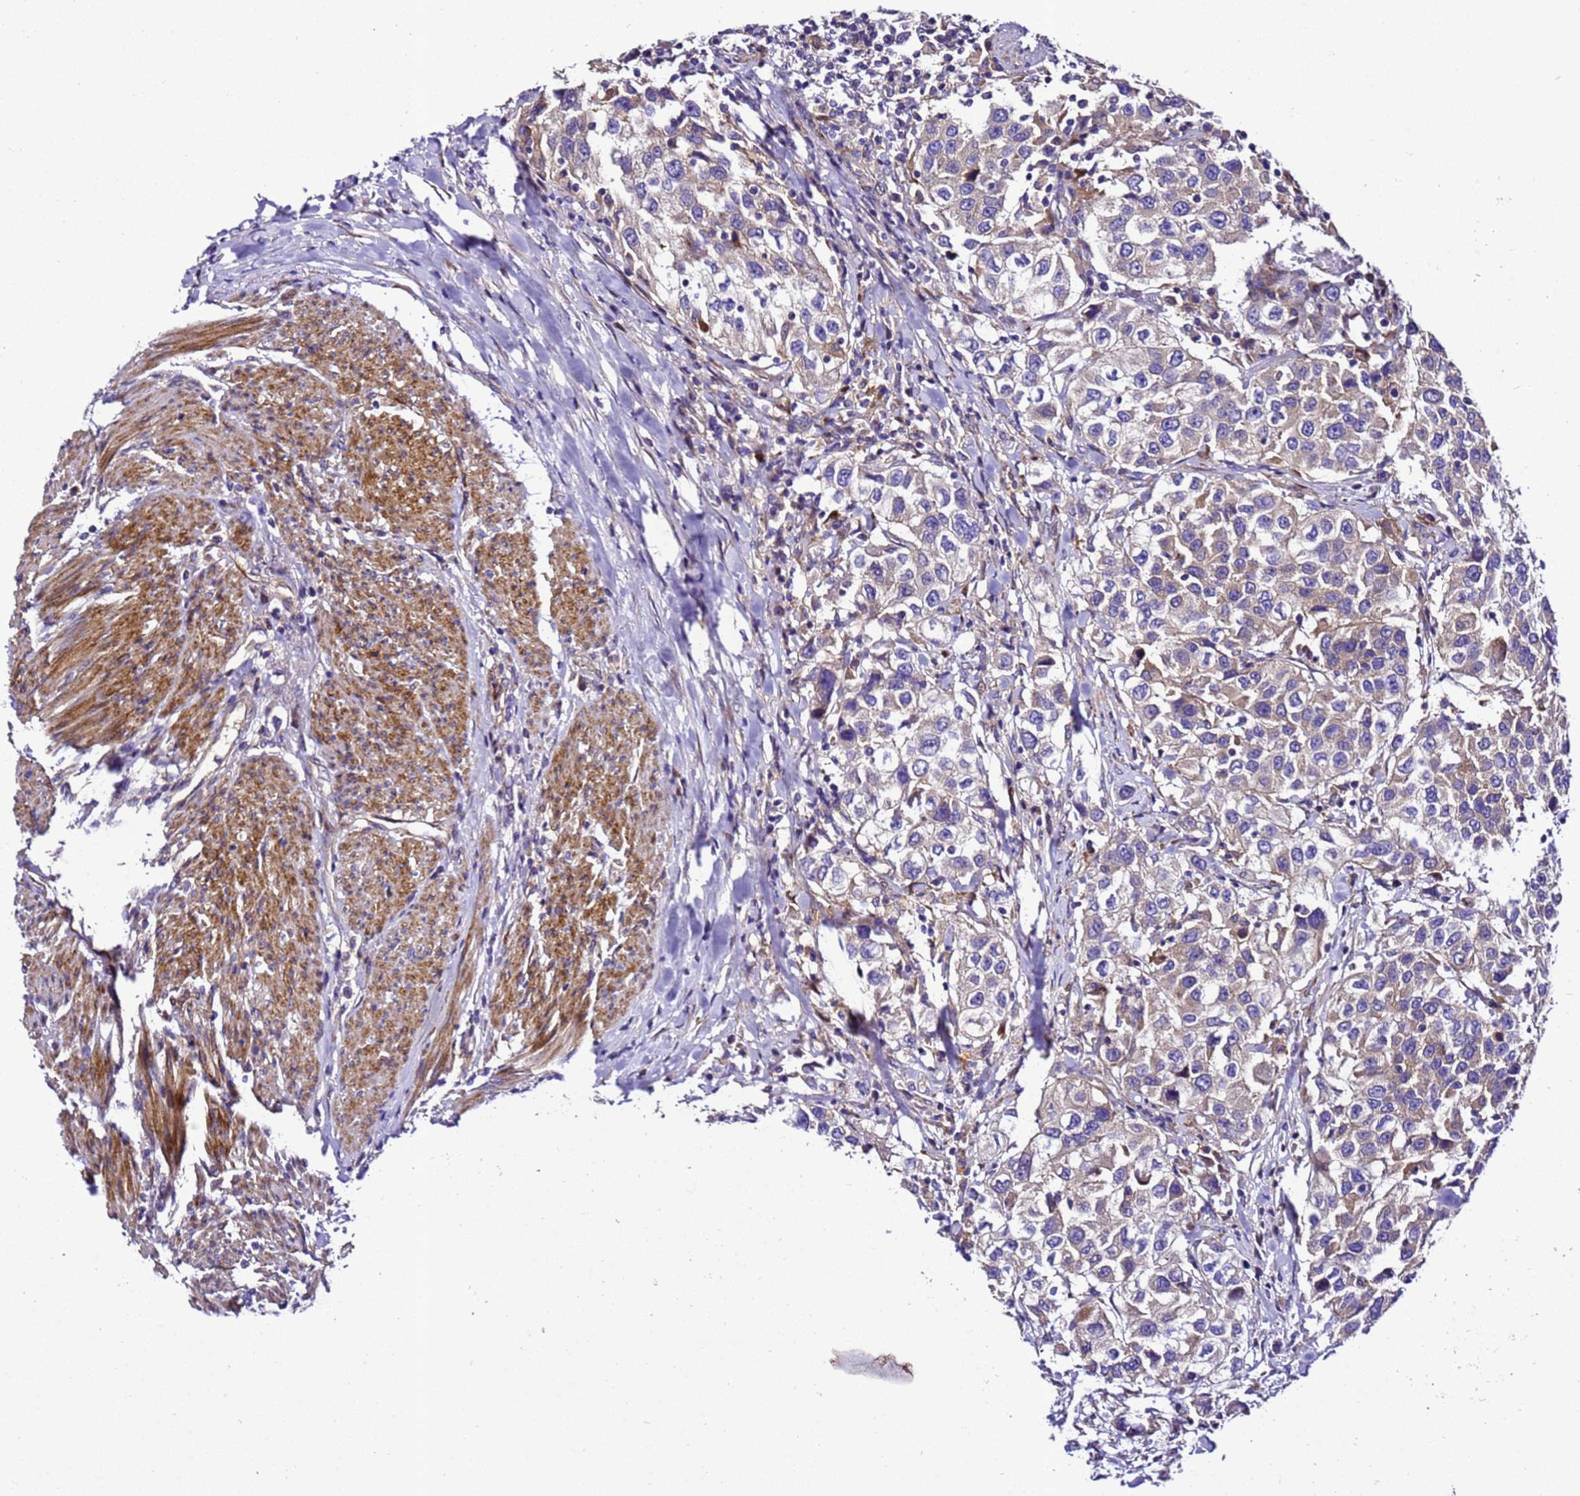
{"staining": {"intensity": "weak", "quantity": "25%-75%", "location": "cytoplasmic/membranous"}, "tissue": "urothelial cancer", "cell_type": "Tumor cells", "image_type": "cancer", "snomed": [{"axis": "morphology", "description": "Urothelial carcinoma, High grade"}, {"axis": "topography", "description": "Urinary bladder"}], "caption": "Urothelial carcinoma (high-grade) stained for a protein shows weak cytoplasmic/membranous positivity in tumor cells.", "gene": "ZNF417", "patient": {"sex": "female", "age": 80}}